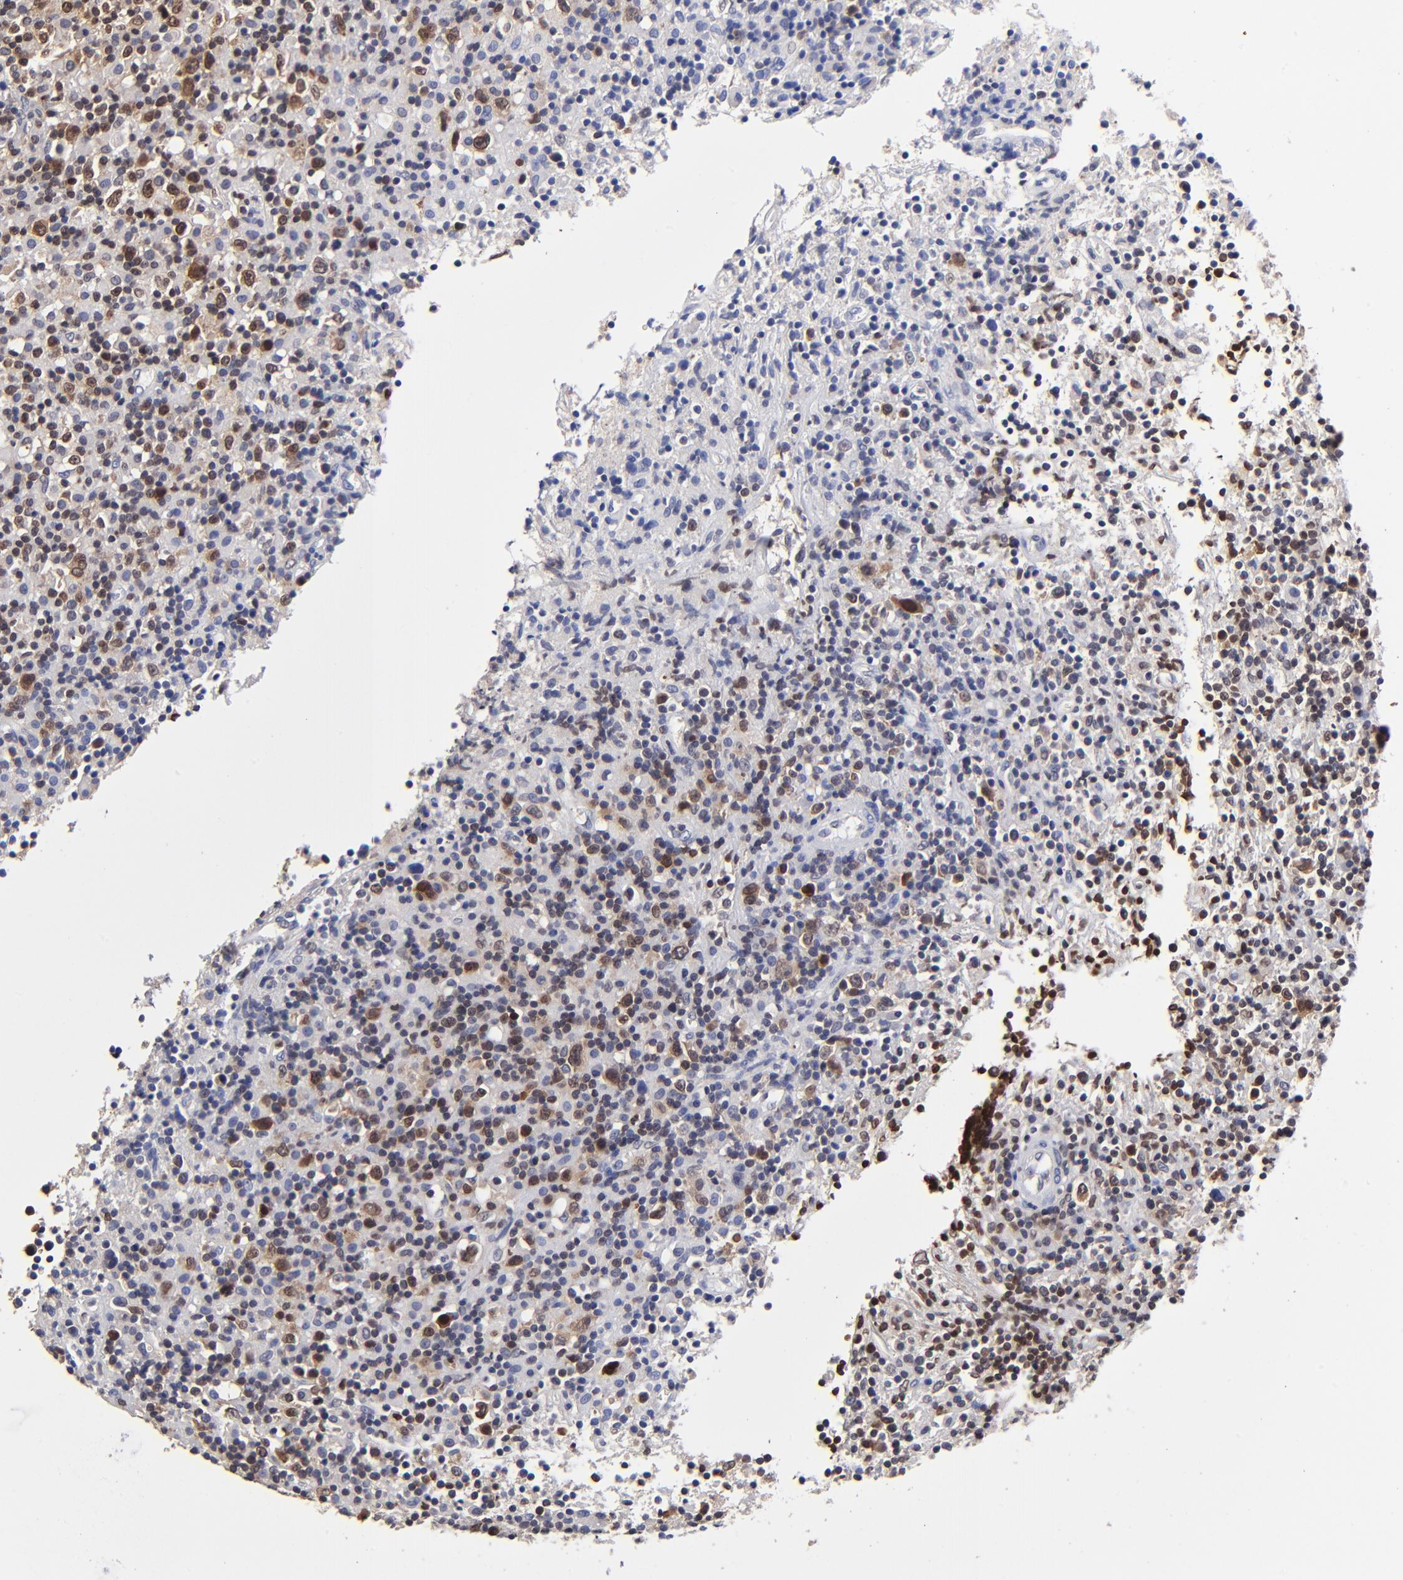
{"staining": {"intensity": "moderate", "quantity": "<25%", "location": "cytoplasmic/membranous,nuclear"}, "tissue": "lymphoma", "cell_type": "Tumor cells", "image_type": "cancer", "snomed": [{"axis": "morphology", "description": "Hodgkin's disease, NOS"}, {"axis": "topography", "description": "Lymph node"}], "caption": "Lymphoma stained with DAB IHC reveals low levels of moderate cytoplasmic/membranous and nuclear positivity in approximately <25% of tumor cells.", "gene": "DCTPP1", "patient": {"sex": "male", "age": 46}}